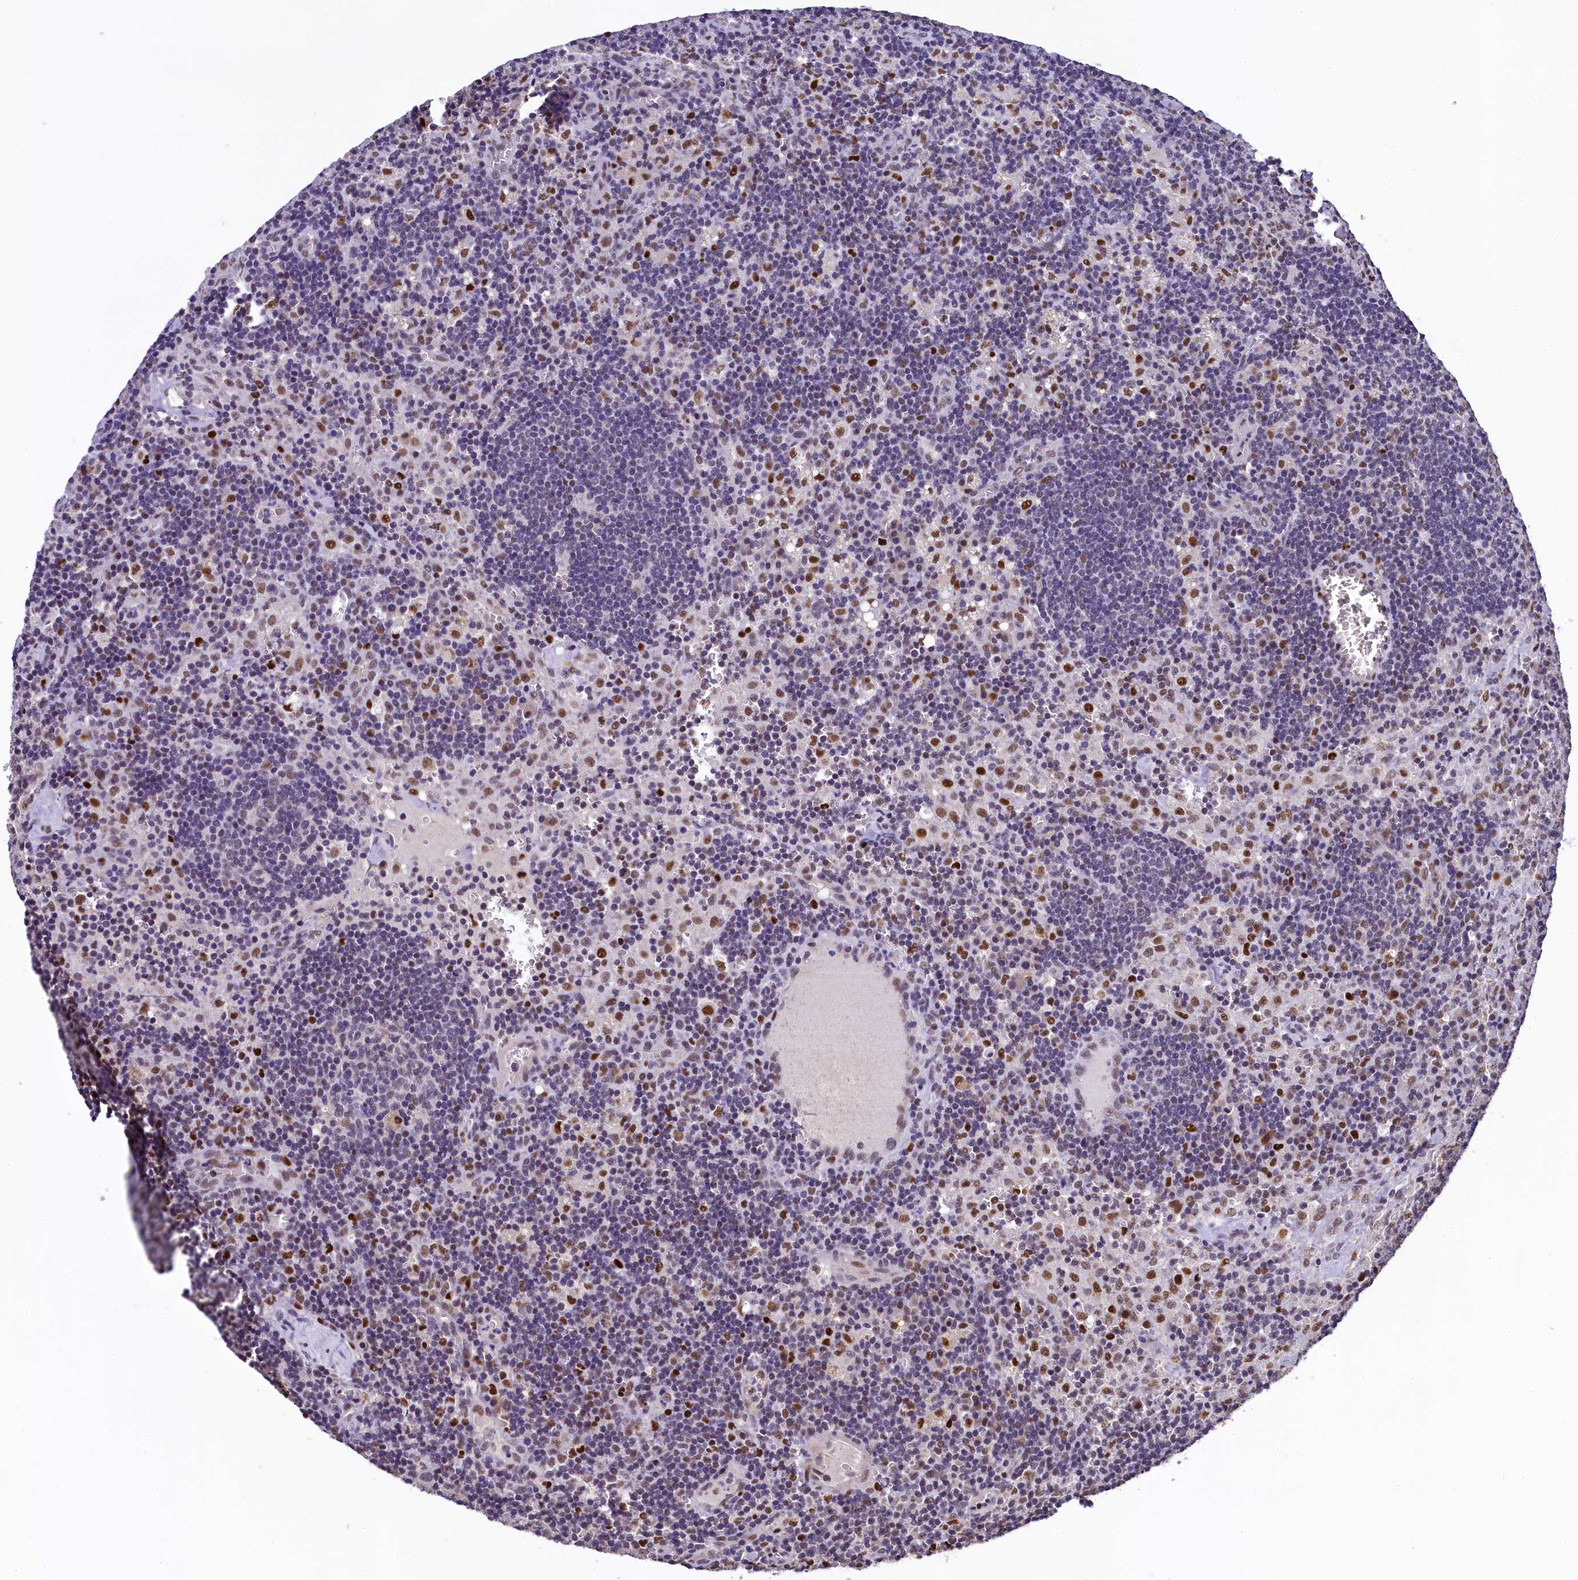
{"staining": {"intensity": "negative", "quantity": "none", "location": "none"}, "tissue": "lymph node", "cell_type": "Germinal center cells", "image_type": "normal", "snomed": [{"axis": "morphology", "description": "Normal tissue, NOS"}, {"axis": "topography", "description": "Lymph node"}], "caption": "There is no significant positivity in germinal center cells of lymph node. Nuclei are stained in blue.", "gene": "HECTD4", "patient": {"sex": "male", "age": 58}}